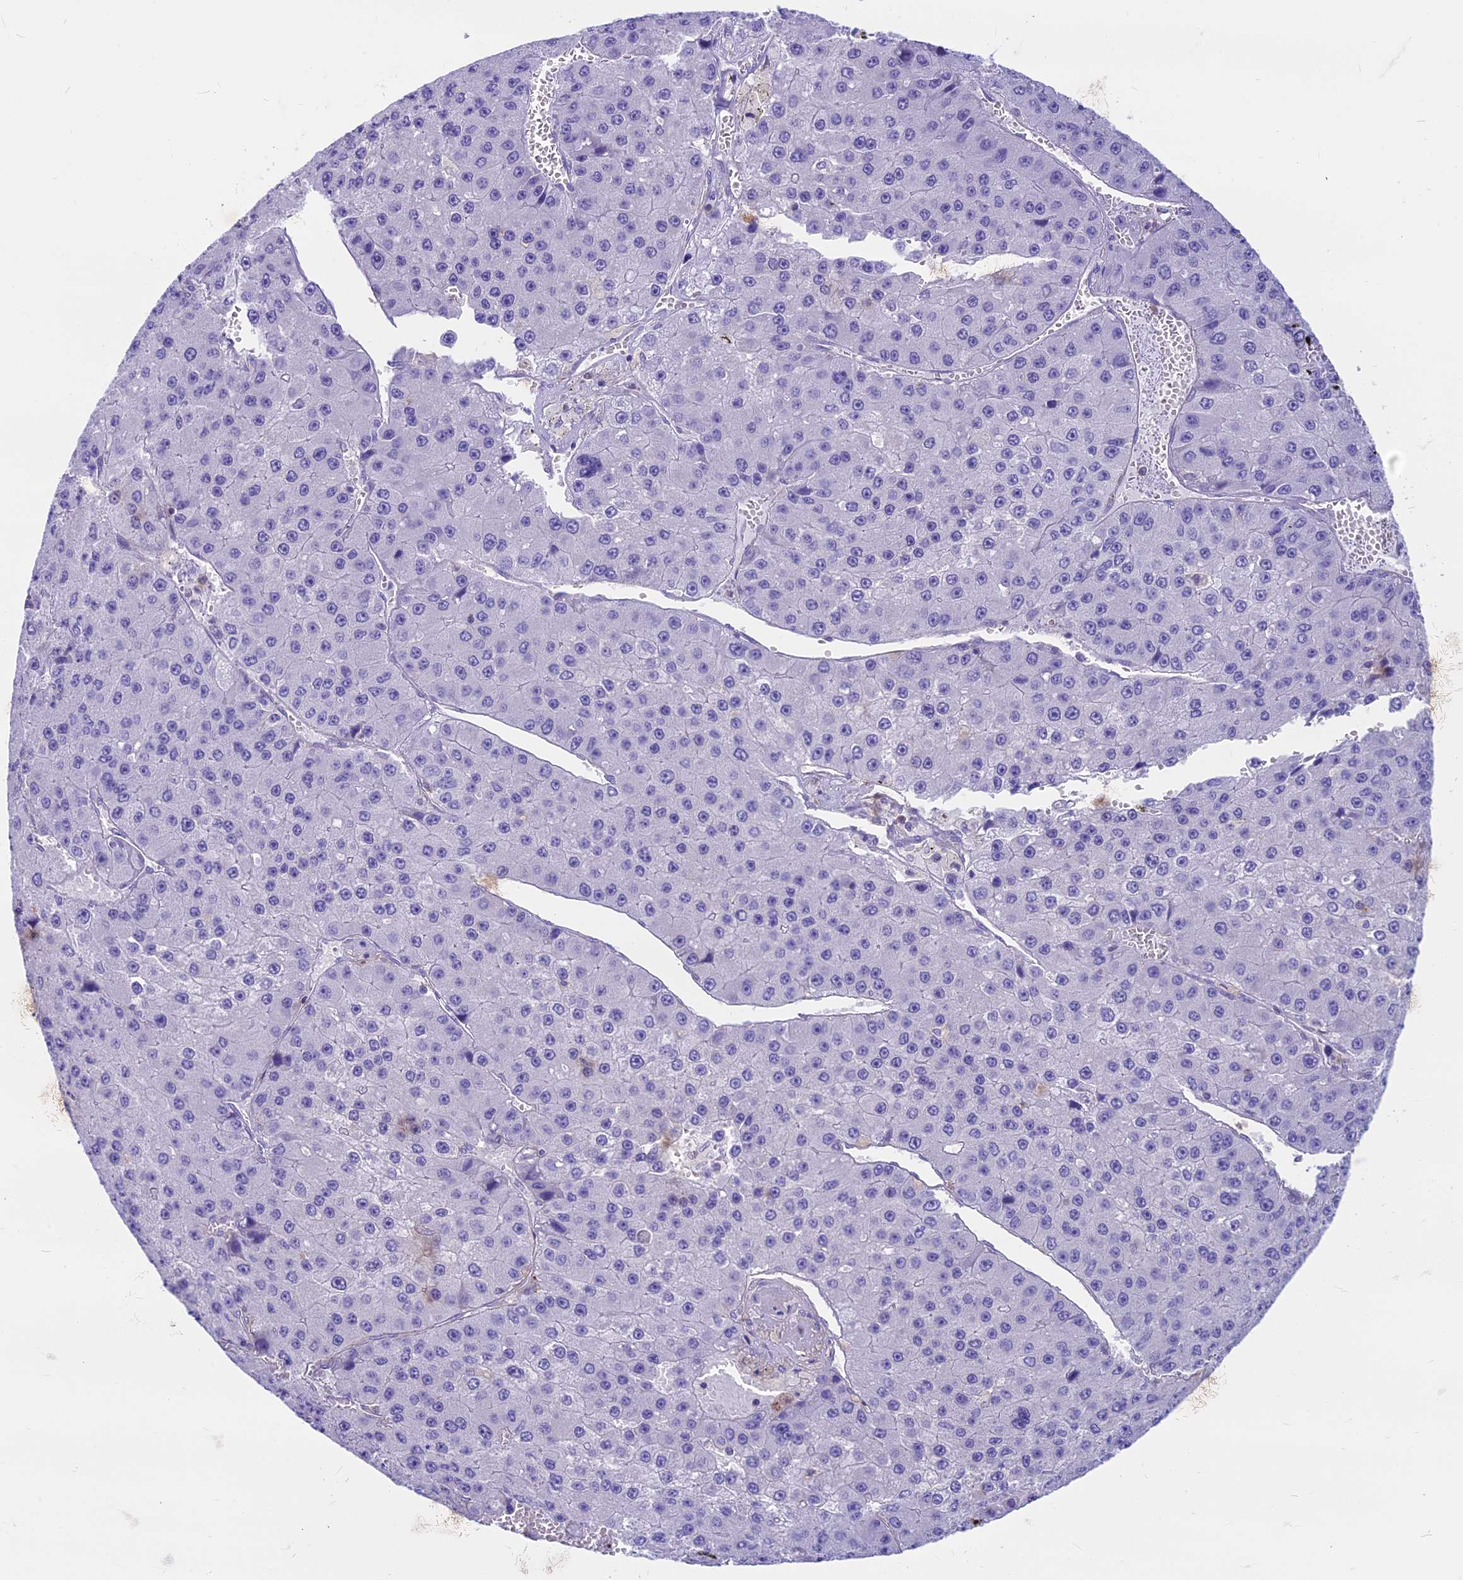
{"staining": {"intensity": "negative", "quantity": "none", "location": "none"}, "tissue": "liver cancer", "cell_type": "Tumor cells", "image_type": "cancer", "snomed": [{"axis": "morphology", "description": "Carcinoma, Hepatocellular, NOS"}, {"axis": "topography", "description": "Liver"}], "caption": "Immunohistochemistry micrograph of neoplastic tissue: human liver cancer (hepatocellular carcinoma) stained with DAB demonstrates no significant protein staining in tumor cells. The staining is performed using DAB (3,3'-diaminobenzidine) brown chromogen with nuclei counter-stained in using hematoxylin.", "gene": "CDAN1", "patient": {"sex": "female", "age": 73}}